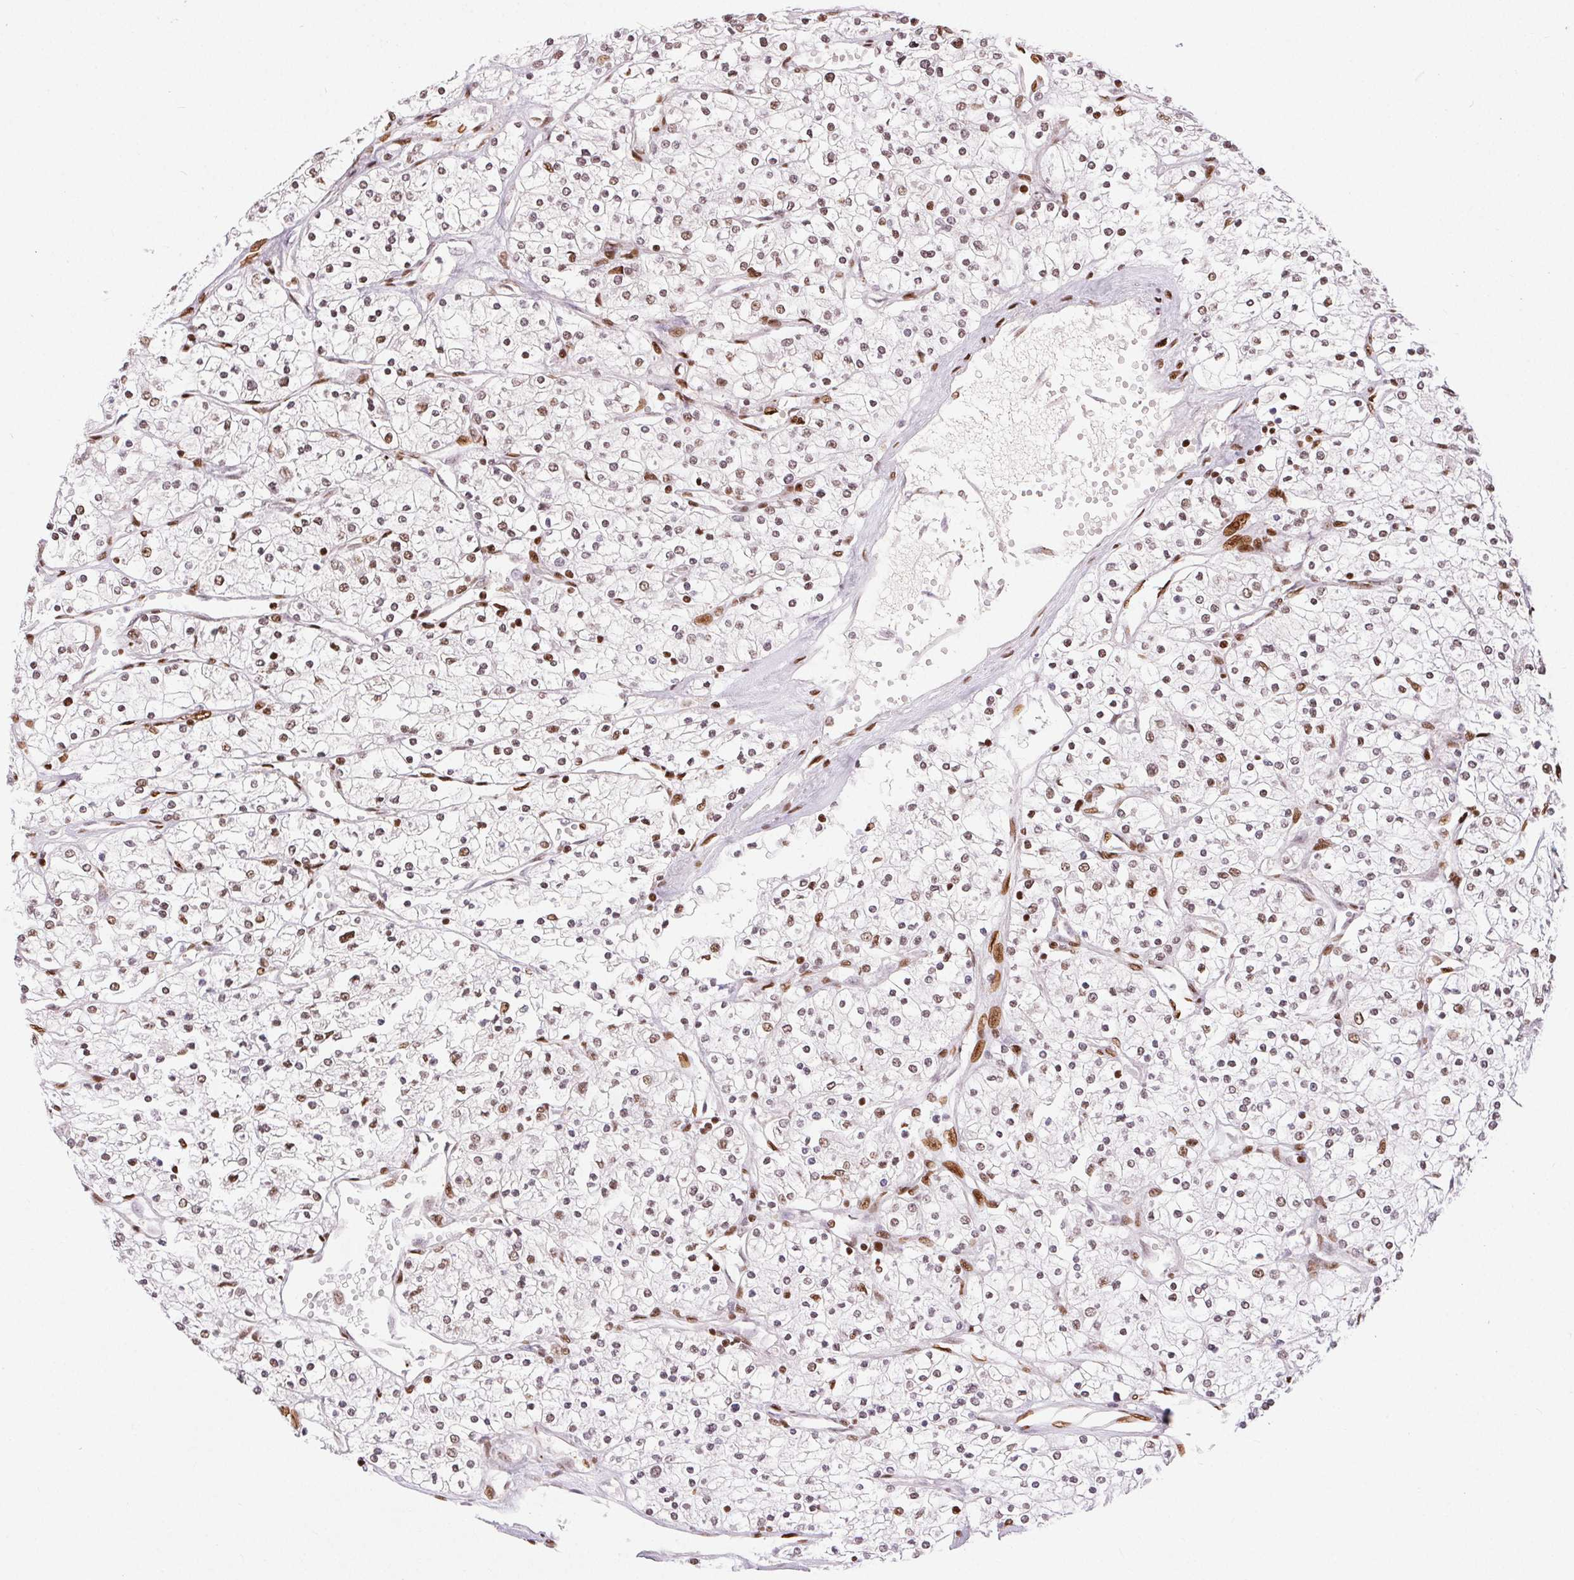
{"staining": {"intensity": "weak", "quantity": "<25%", "location": "nuclear"}, "tissue": "renal cancer", "cell_type": "Tumor cells", "image_type": "cancer", "snomed": [{"axis": "morphology", "description": "Adenocarcinoma, NOS"}, {"axis": "topography", "description": "Kidney"}], "caption": "Tumor cells are negative for brown protein staining in adenocarcinoma (renal).", "gene": "ZNF80", "patient": {"sex": "male", "age": 80}}